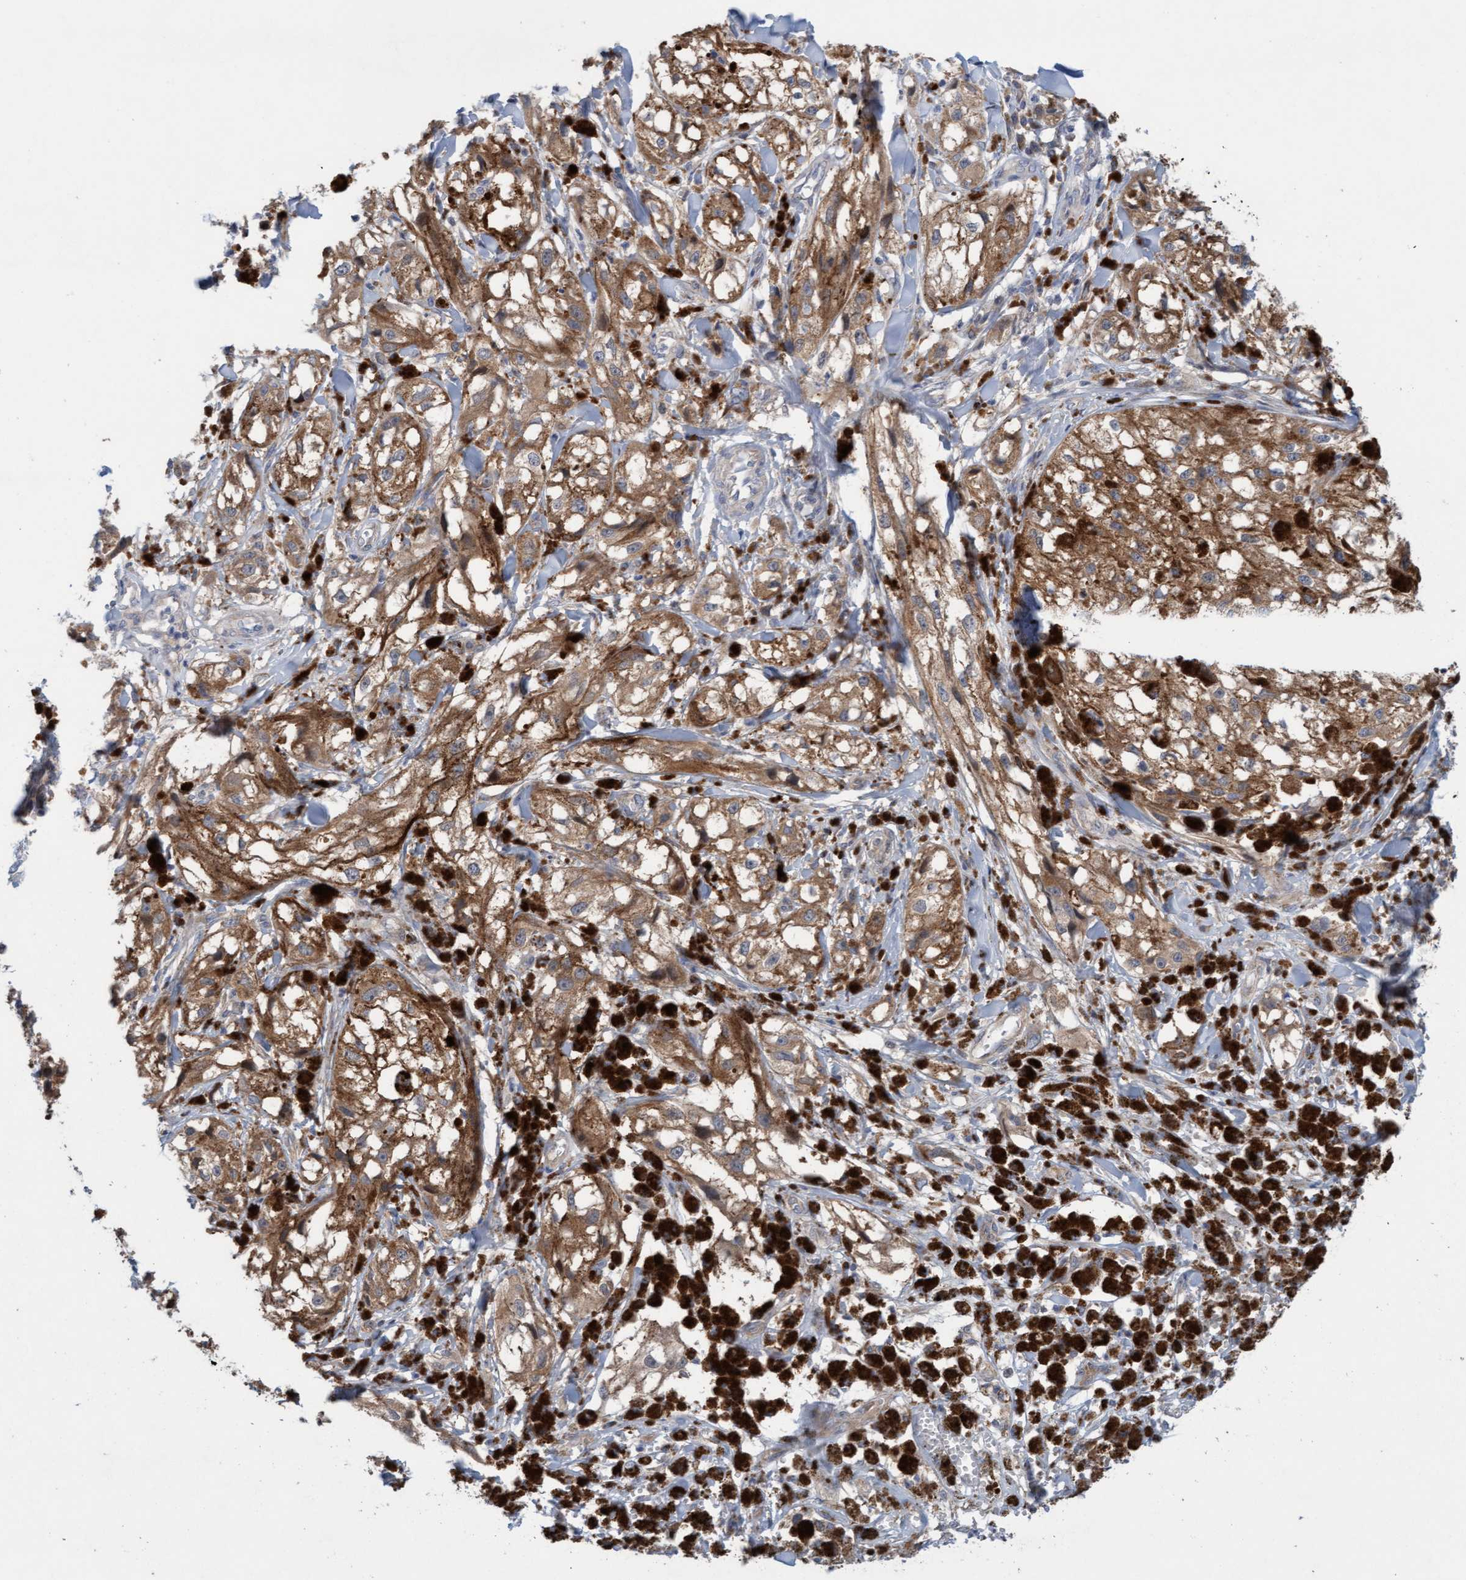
{"staining": {"intensity": "moderate", "quantity": ">75%", "location": "cytoplasmic/membranous"}, "tissue": "melanoma", "cell_type": "Tumor cells", "image_type": "cancer", "snomed": [{"axis": "morphology", "description": "Malignant melanoma, NOS"}, {"axis": "topography", "description": "Skin"}], "caption": "A medium amount of moderate cytoplasmic/membranous expression is seen in about >75% of tumor cells in melanoma tissue. The staining was performed using DAB (3,3'-diaminobenzidine), with brown indicating positive protein expression. Nuclei are stained blue with hematoxylin.", "gene": "KLHL25", "patient": {"sex": "male", "age": 88}}